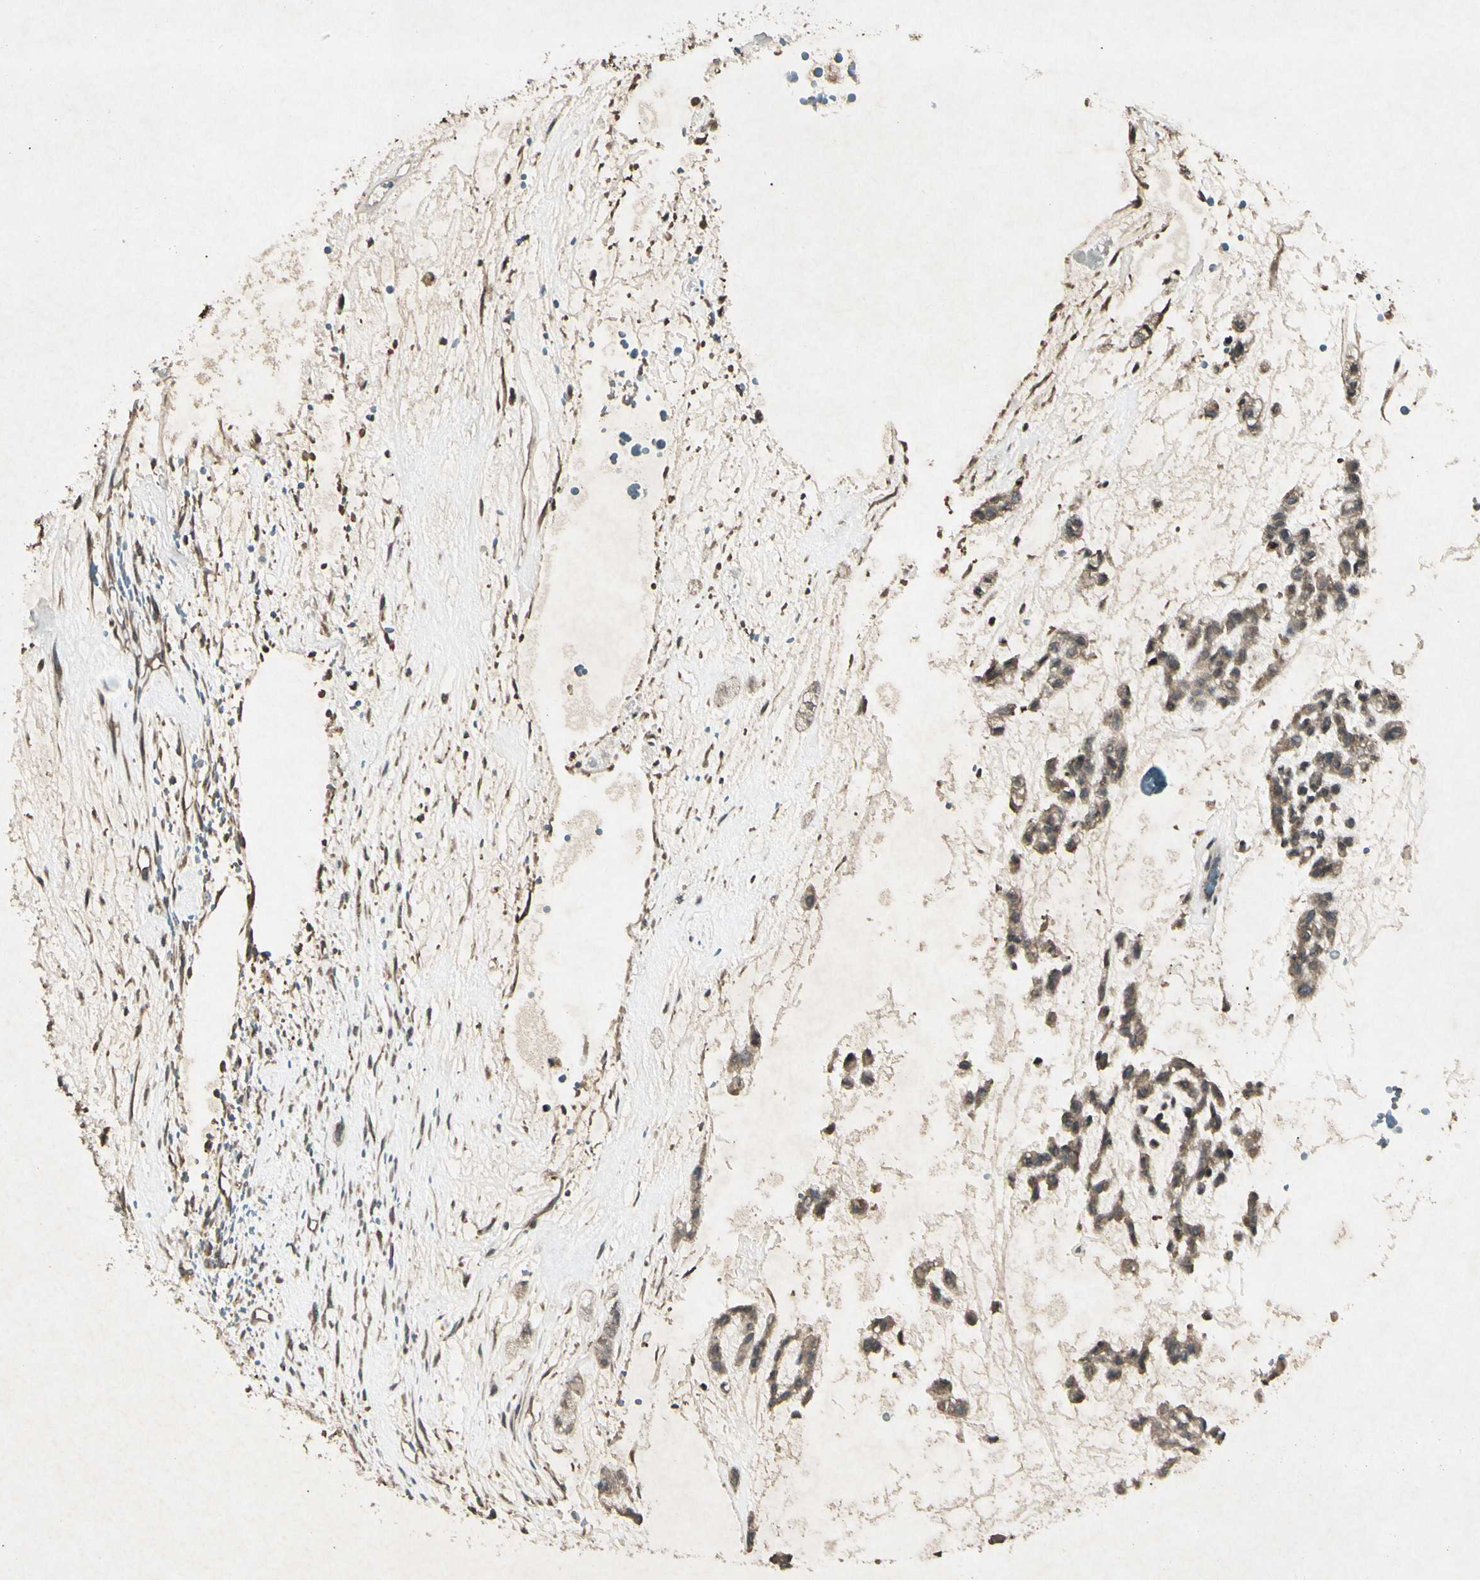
{"staining": {"intensity": "weak", "quantity": ">75%", "location": "cytoplasmic/membranous"}, "tissue": "head and neck cancer", "cell_type": "Tumor cells", "image_type": "cancer", "snomed": [{"axis": "morphology", "description": "Adenocarcinoma, NOS"}, {"axis": "morphology", "description": "Adenoma, NOS"}, {"axis": "topography", "description": "Head-Neck"}], "caption": "Approximately >75% of tumor cells in human head and neck adenocarcinoma display weak cytoplasmic/membranous protein positivity as visualized by brown immunohistochemical staining.", "gene": "JAG1", "patient": {"sex": "female", "age": 55}}